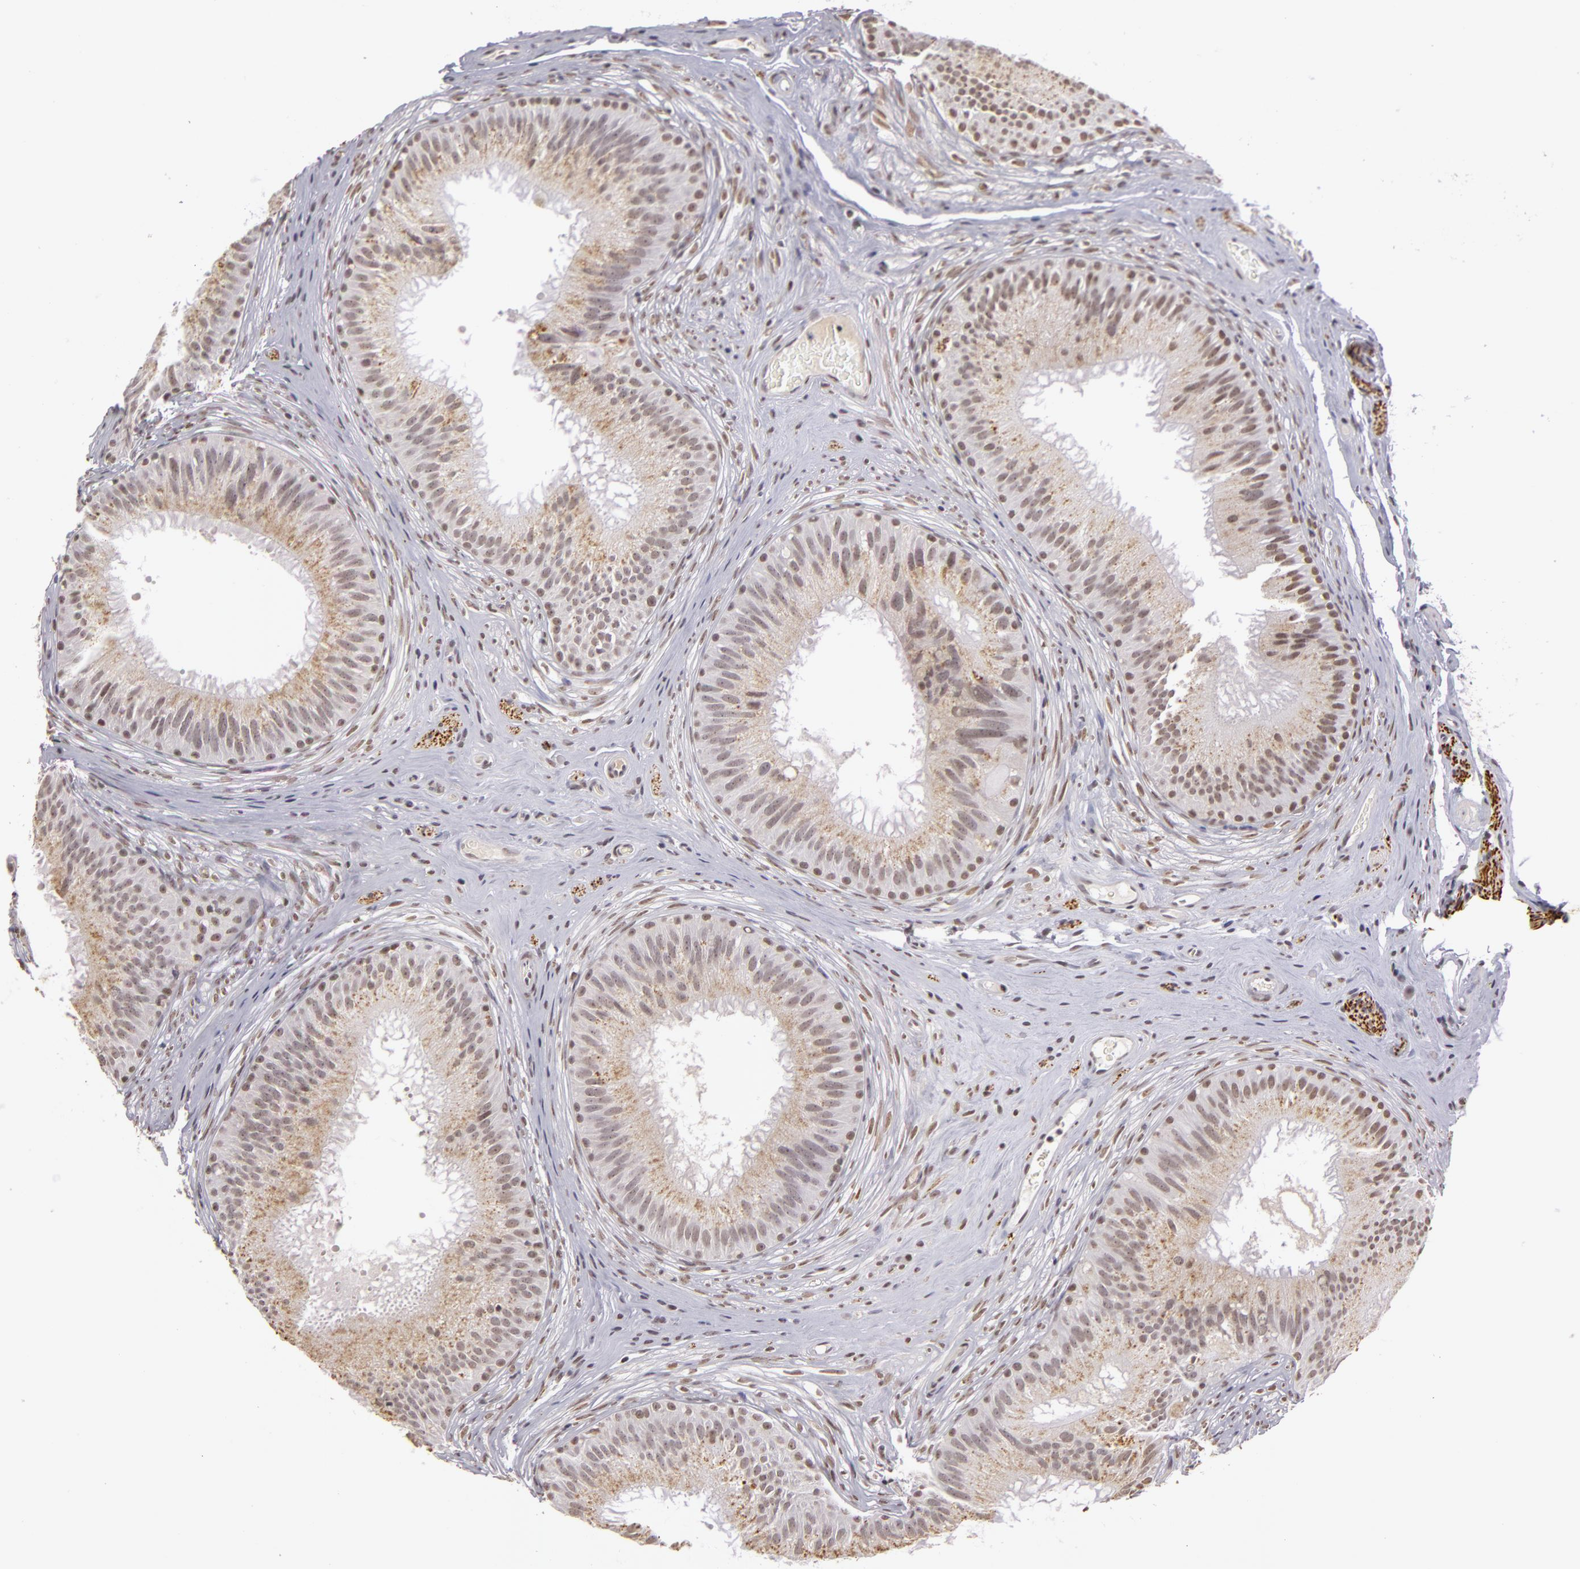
{"staining": {"intensity": "weak", "quantity": "<25%", "location": "nuclear"}, "tissue": "epididymis", "cell_type": "Glandular cells", "image_type": "normal", "snomed": [{"axis": "morphology", "description": "Normal tissue, NOS"}, {"axis": "topography", "description": "Epididymis"}], "caption": "DAB immunohistochemical staining of unremarkable epididymis reveals no significant staining in glandular cells.", "gene": "RRP7A", "patient": {"sex": "male", "age": 32}}